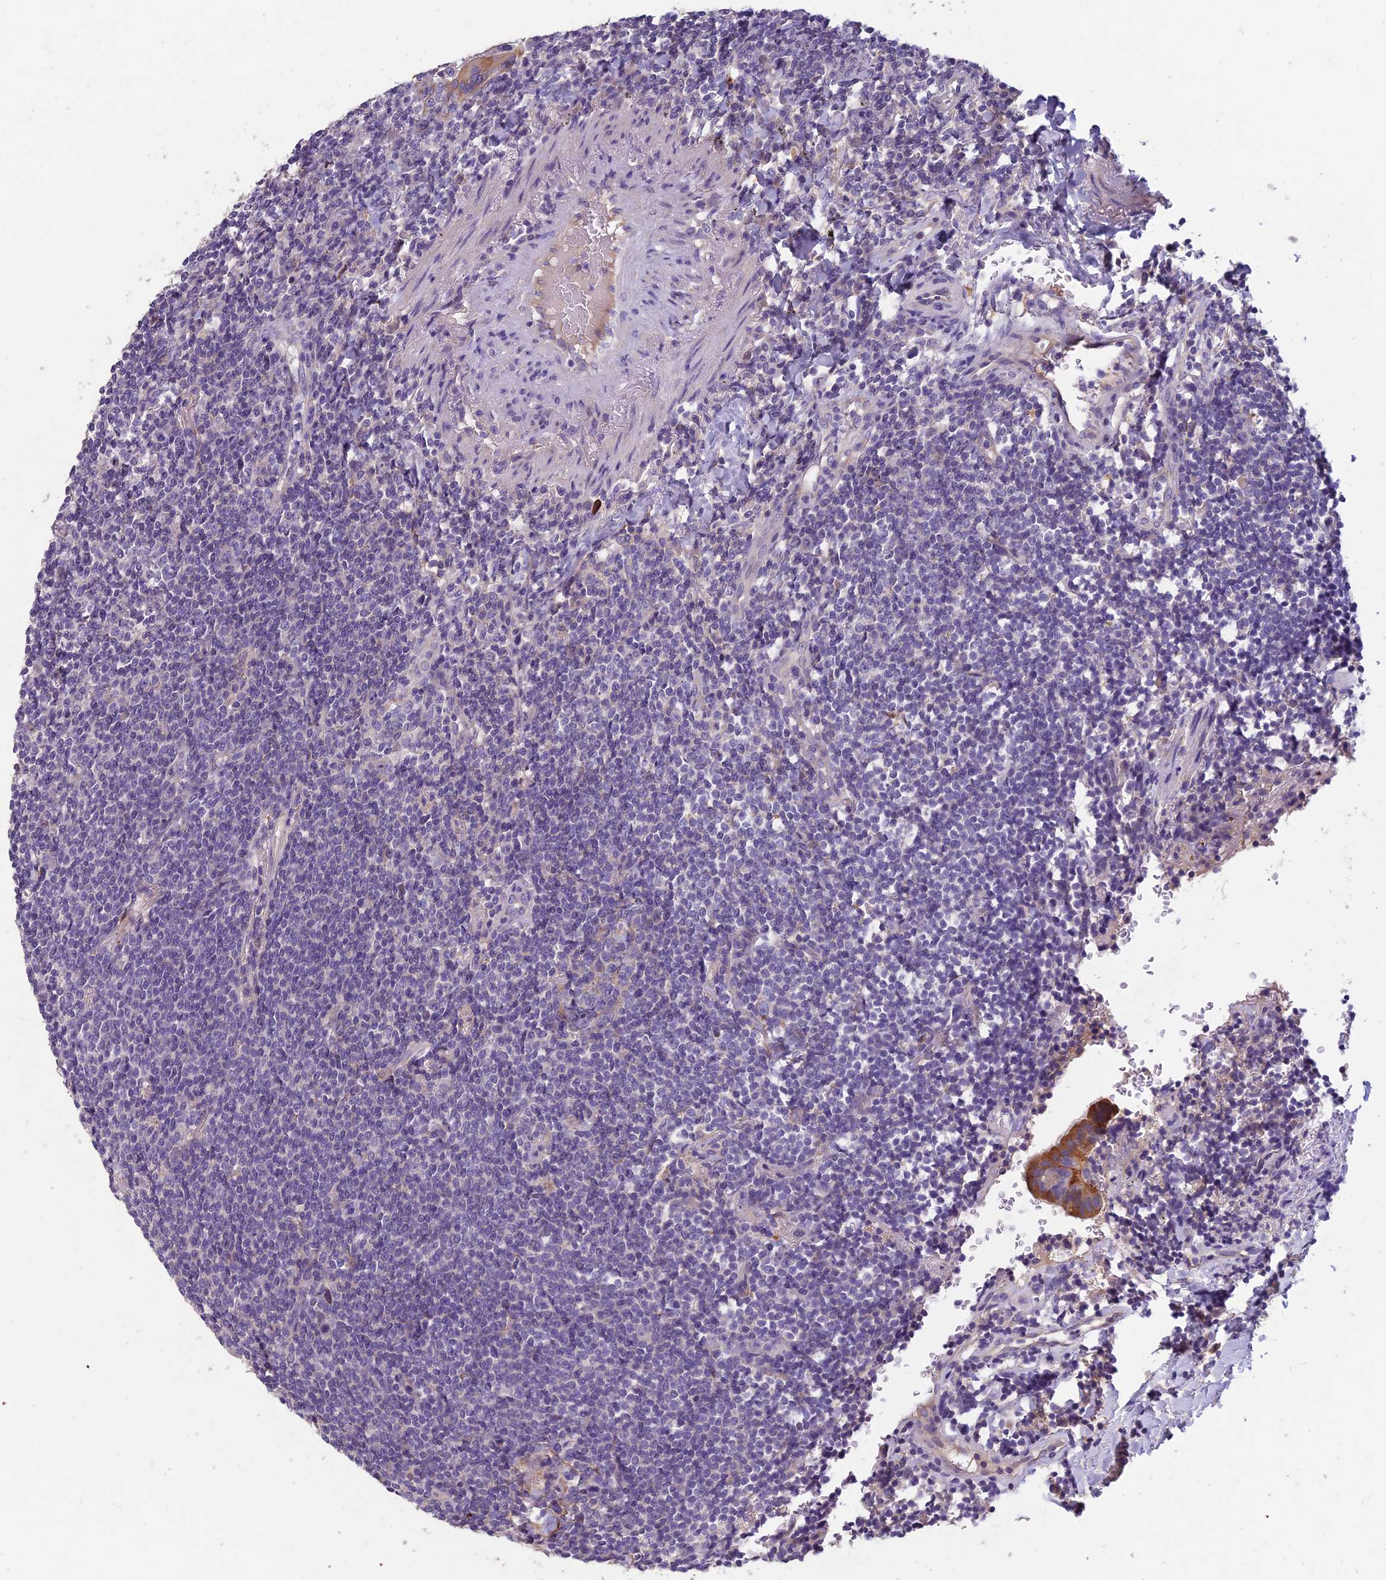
{"staining": {"intensity": "negative", "quantity": "none", "location": "none"}, "tissue": "lymphoma", "cell_type": "Tumor cells", "image_type": "cancer", "snomed": [{"axis": "morphology", "description": "Malignant lymphoma, non-Hodgkin's type, Low grade"}, {"axis": "topography", "description": "Lung"}], "caption": "IHC micrograph of neoplastic tissue: human lymphoma stained with DAB displays no significant protein positivity in tumor cells.", "gene": "CEACAM16", "patient": {"sex": "female", "age": 71}}